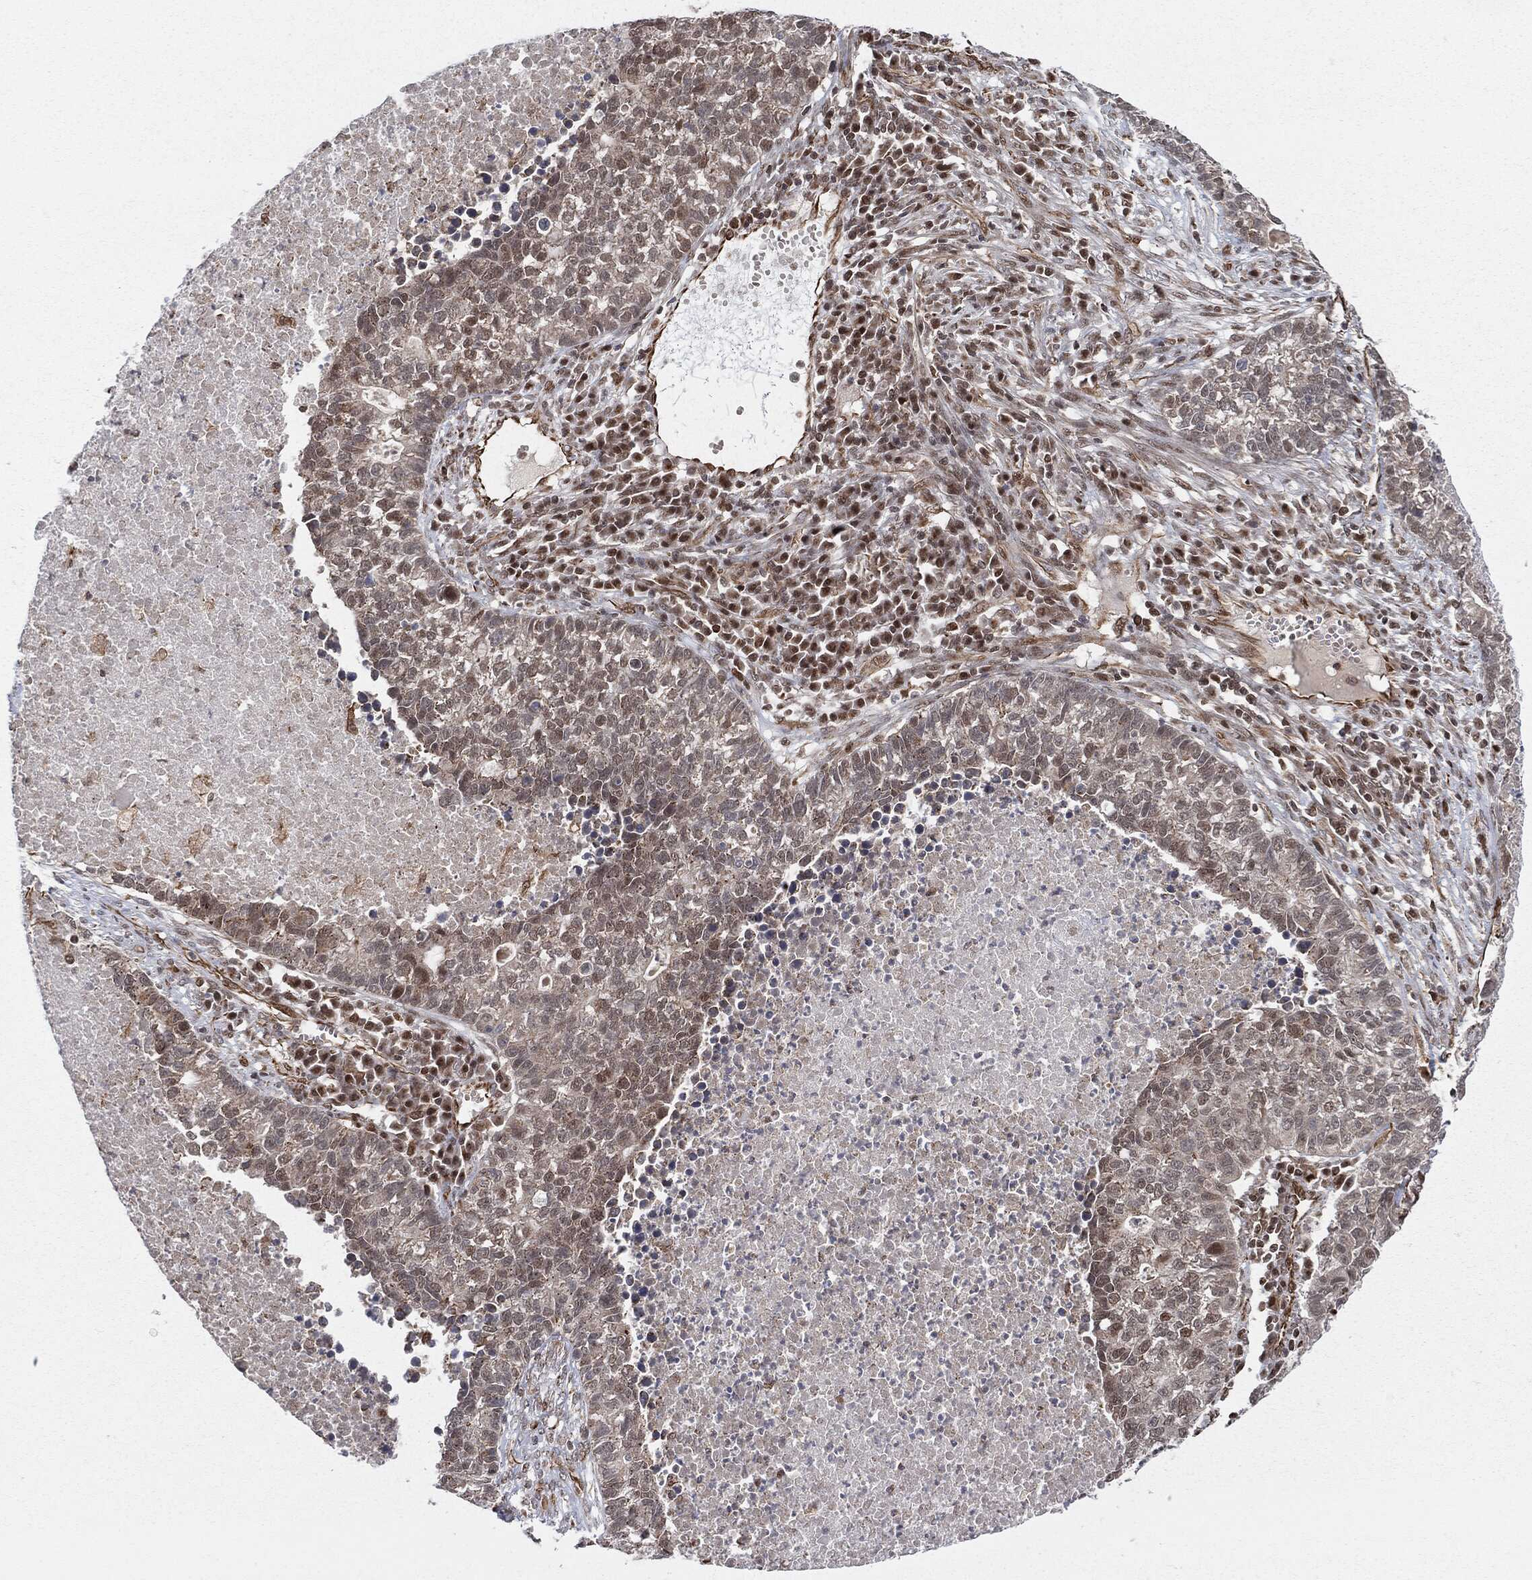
{"staining": {"intensity": "moderate", "quantity": "<25%", "location": "nuclear"}, "tissue": "lung cancer", "cell_type": "Tumor cells", "image_type": "cancer", "snomed": [{"axis": "morphology", "description": "Adenocarcinoma, NOS"}, {"axis": "topography", "description": "Lung"}], "caption": "This image reveals IHC staining of lung adenocarcinoma, with low moderate nuclear expression in approximately <25% of tumor cells.", "gene": "TP53RK", "patient": {"sex": "male", "age": 57}}